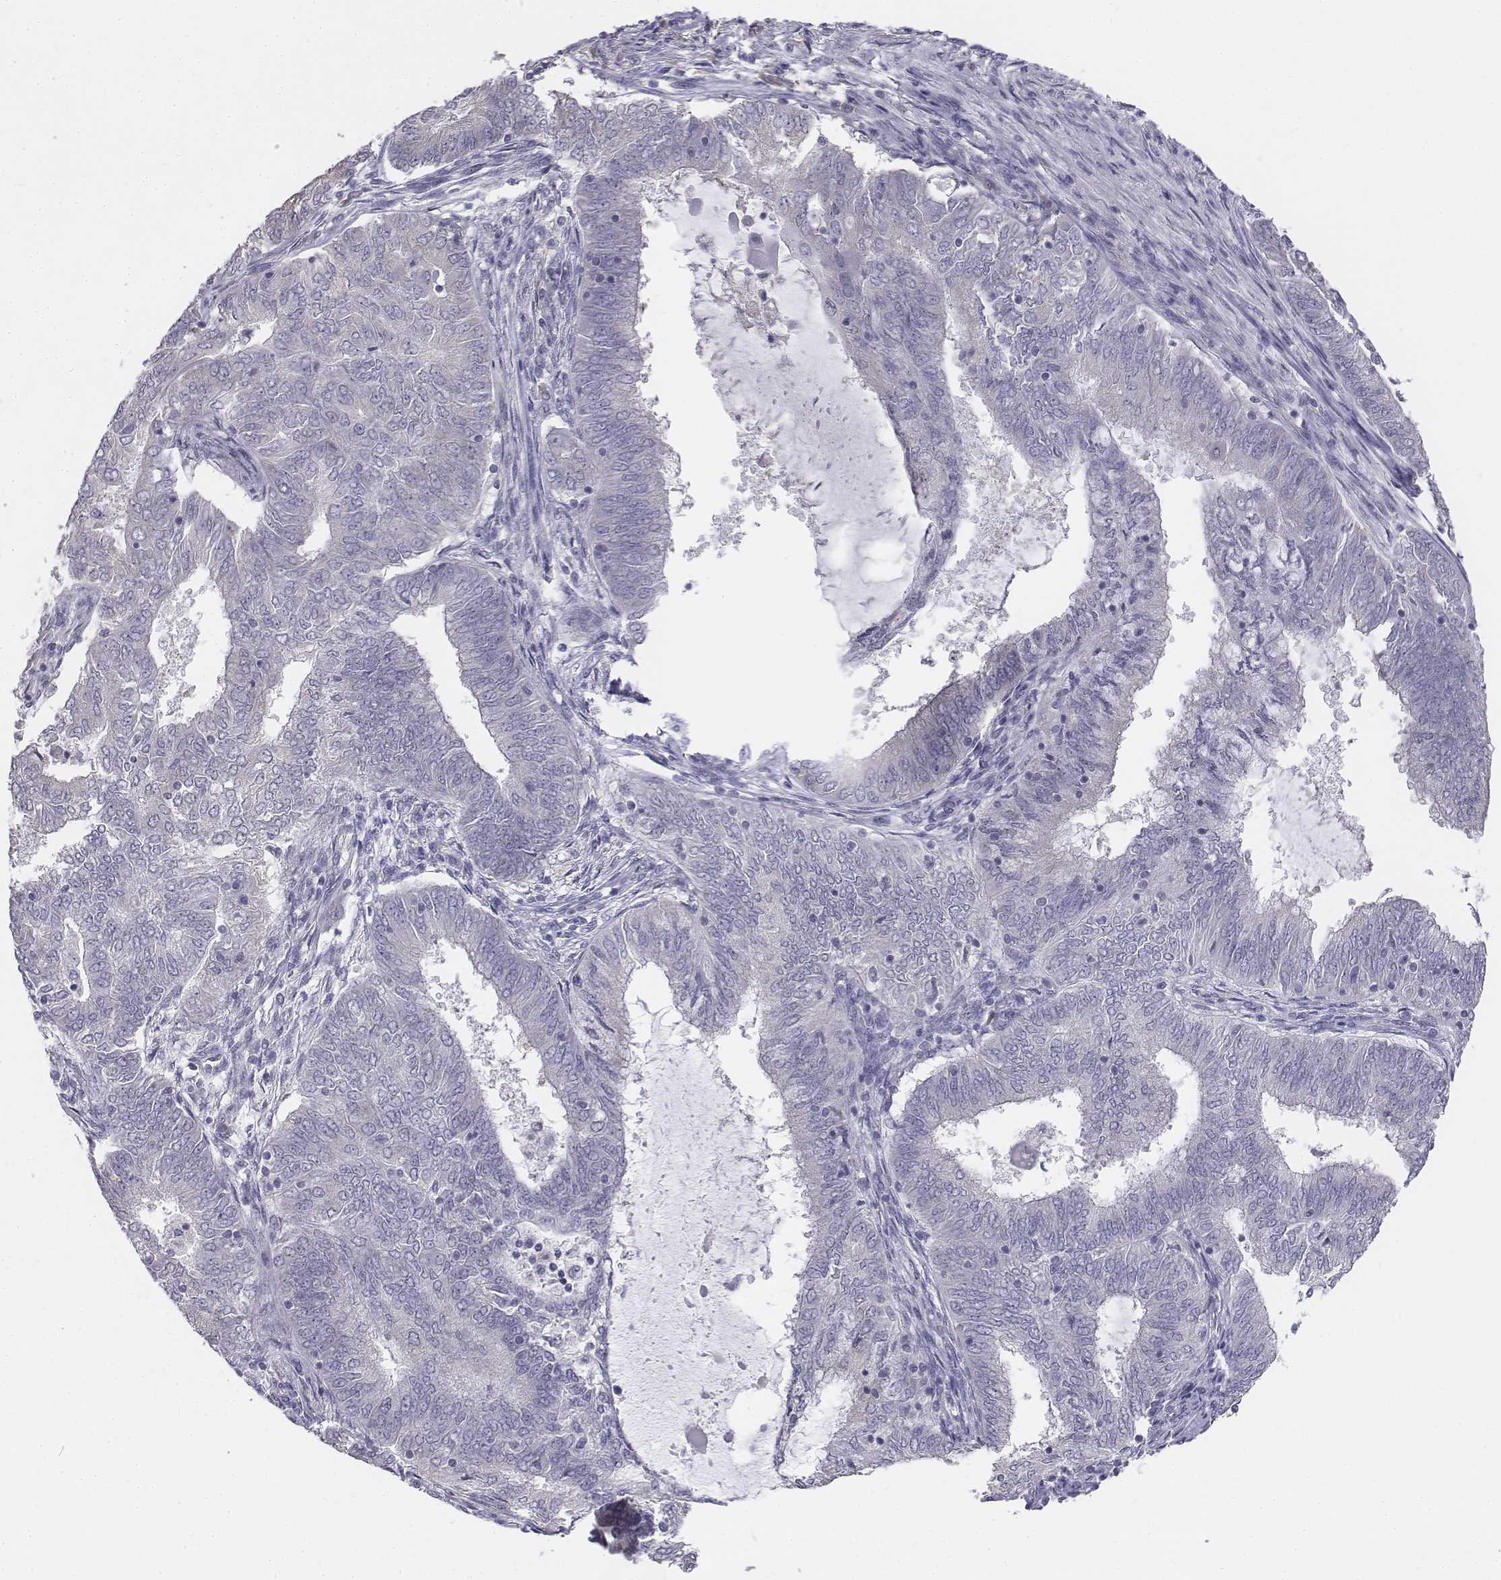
{"staining": {"intensity": "negative", "quantity": "none", "location": "none"}, "tissue": "endometrial cancer", "cell_type": "Tumor cells", "image_type": "cancer", "snomed": [{"axis": "morphology", "description": "Adenocarcinoma, NOS"}, {"axis": "topography", "description": "Endometrium"}], "caption": "DAB (3,3'-diaminobenzidine) immunohistochemical staining of human adenocarcinoma (endometrial) displays no significant staining in tumor cells.", "gene": "PENK", "patient": {"sex": "female", "age": 62}}